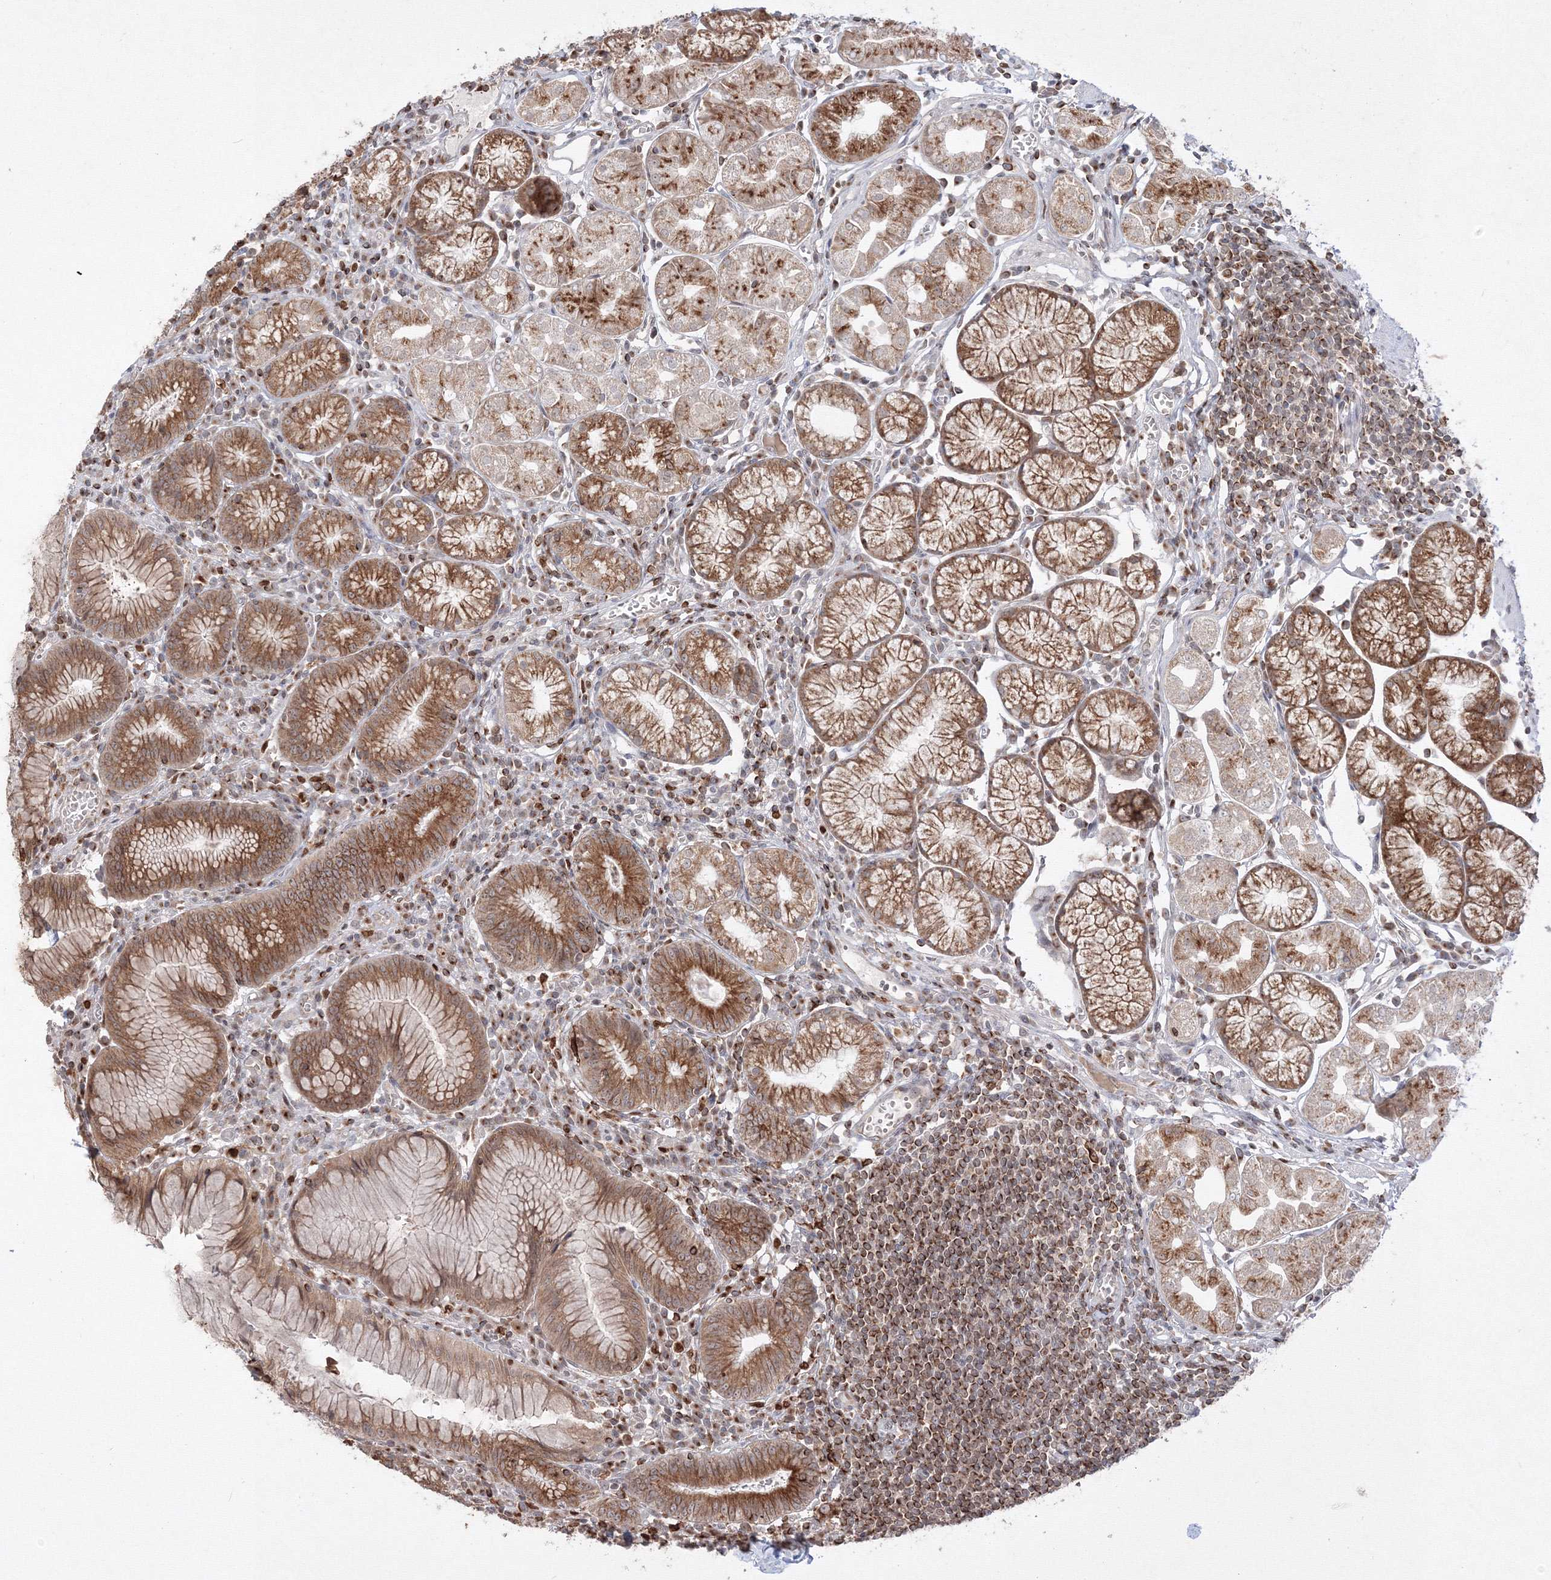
{"staining": {"intensity": "moderate", "quantity": ">75%", "location": "cytoplasmic/membranous"}, "tissue": "stomach", "cell_type": "Glandular cells", "image_type": "normal", "snomed": [{"axis": "morphology", "description": "Normal tissue, NOS"}, {"axis": "topography", "description": "Stomach"}], "caption": "Brown immunohistochemical staining in benign stomach shows moderate cytoplasmic/membranous staining in approximately >75% of glandular cells. (DAB IHC with brightfield microscopy, high magnification).", "gene": "TMEM50B", "patient": {"sex": "male", "age": 55}}